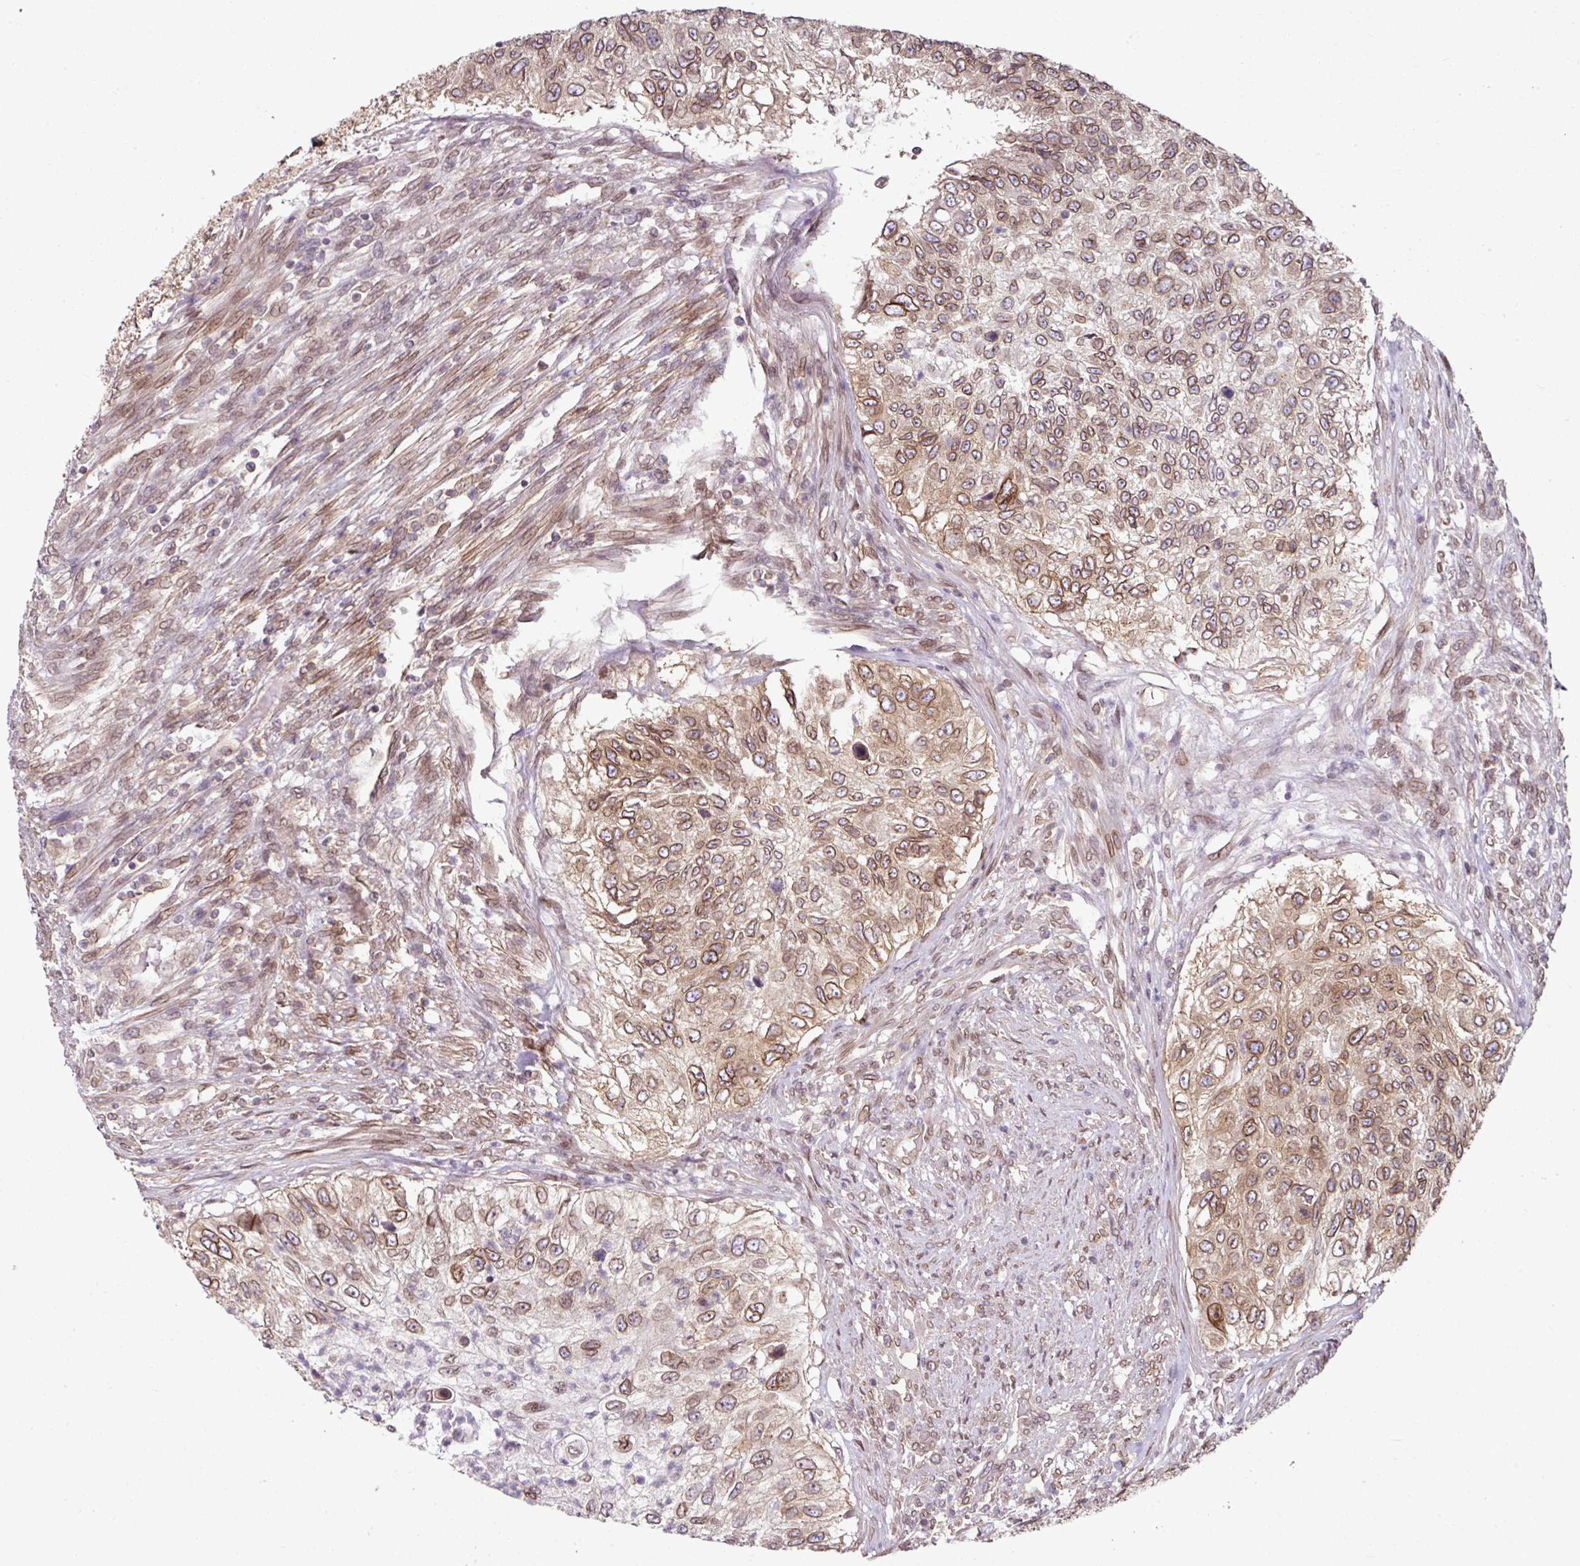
{"staining": {"intensity": "moderate", "quantity": ">75%", "location": "cytoplasmic/membranous,nuclear"}, "tissue": "urothelial cancer", "cell_type": "Tumor cells", "image_type": "cancer", "snomed": [{"axis": "morphology", "description": "Urothelial carcinoma, High grade"}, {"axis": "topography", "description": "Urinary bladder"}], "caption": "Tumor cells display medium levels of moderate cytoplasmic/membranous and nuclear positivity in approximately >75% of cells in human urothelial carcinoma (high-grade). The protein of interest is stained brown, and the nuclei are stained in blue (DAB (3,3'-diaminobenzidine) IHC with brightfield microscopy, high magnification).", "gene": "RANGAP1", "patient": {"sex": "female", "age": 60}}